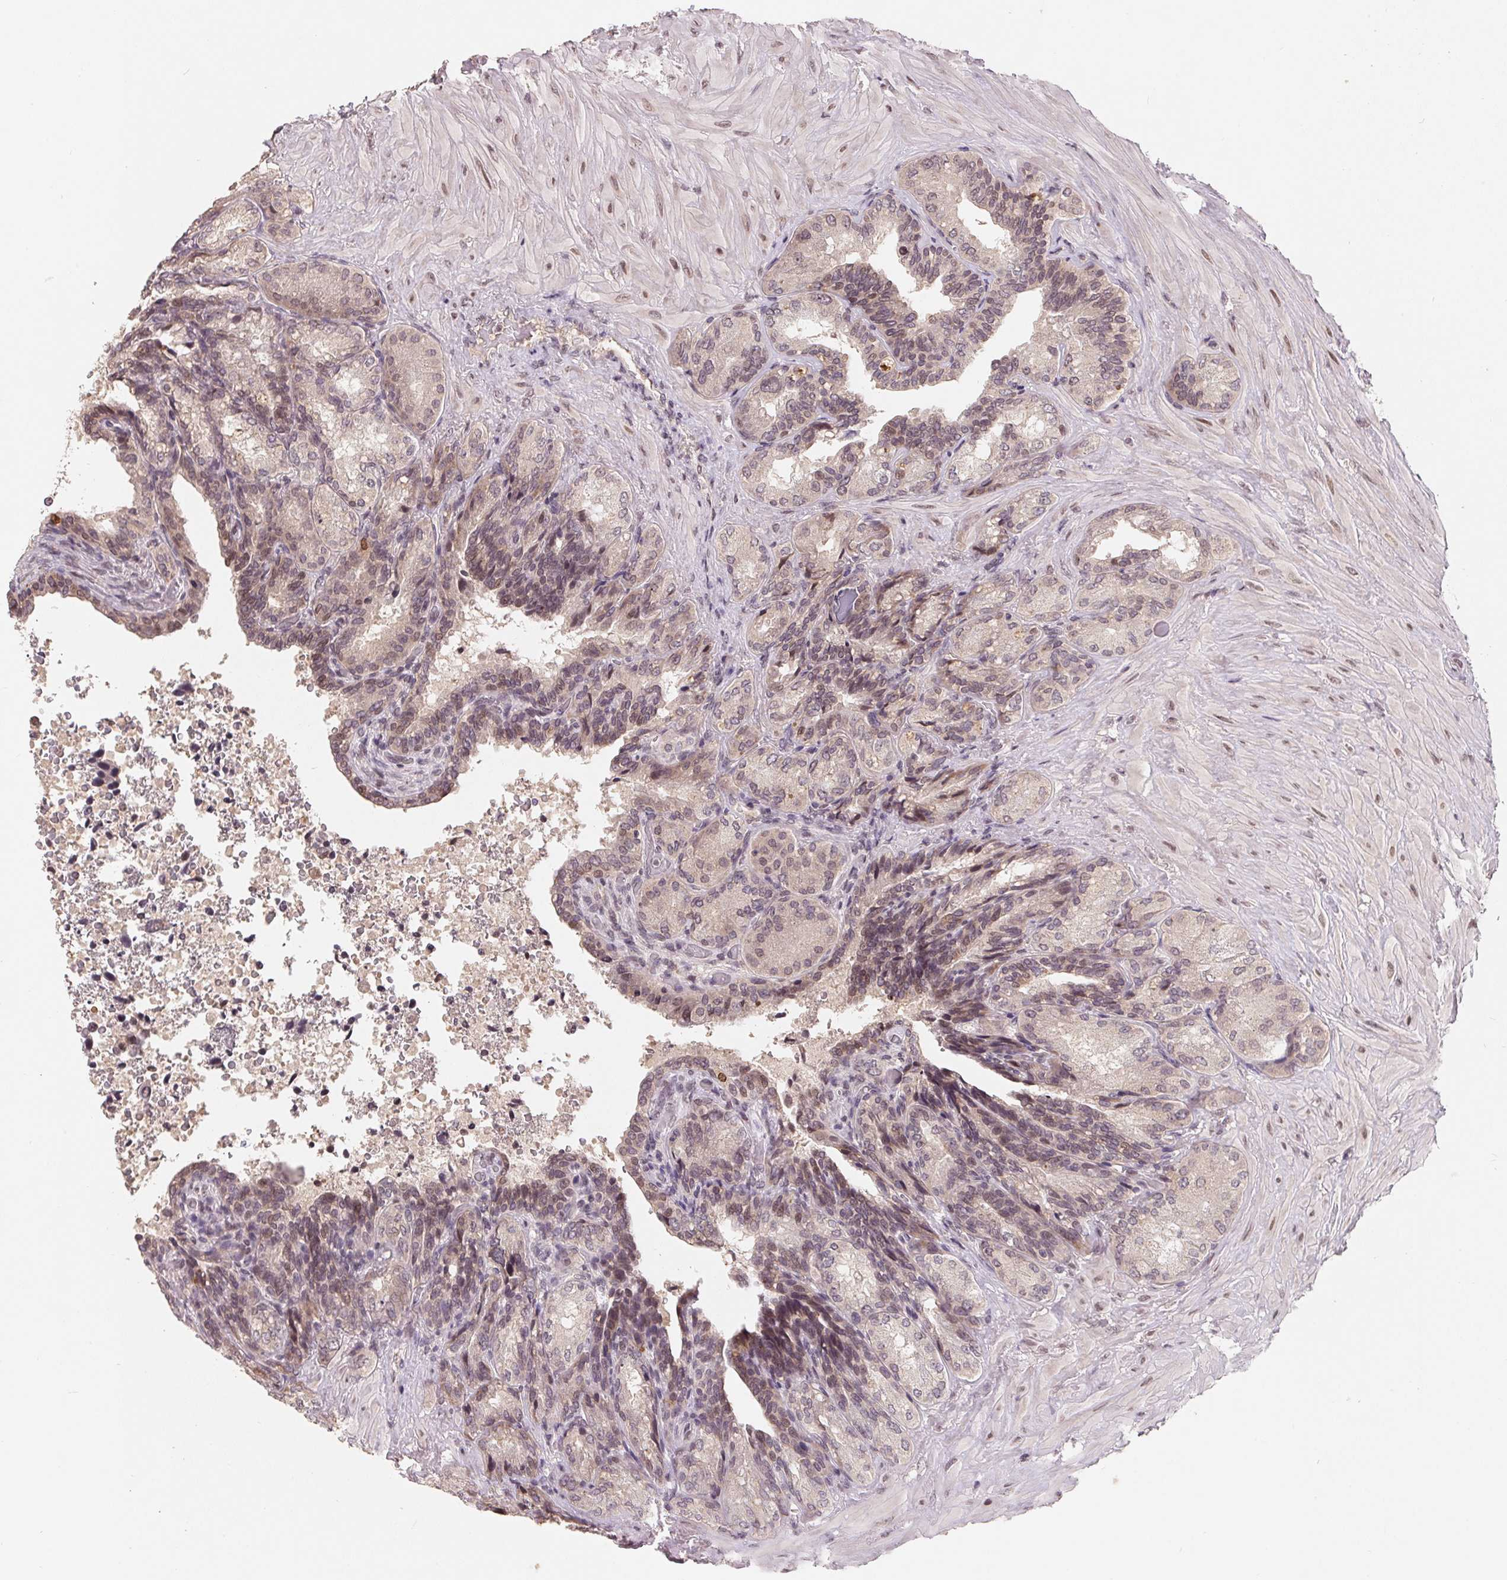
{"staining": {"intensity": "negative", "quantity": "none", "location": "none"}, "tissue": "seminal vesicle", "cell_type": "Glandular cells", "image_type": "normal", "snomed": [{"axis": "morphology", "description": "Normal tissue, NOS"}, {"axis": "topography", "description": "Seminal veicle"}], "caption": "This is an IHC histopathology image of unremarkable human seminal vesicle. There is no staining in glandular cells.", "gene": "HMGN3", "patient": {"sex": "male", "age": 68}}